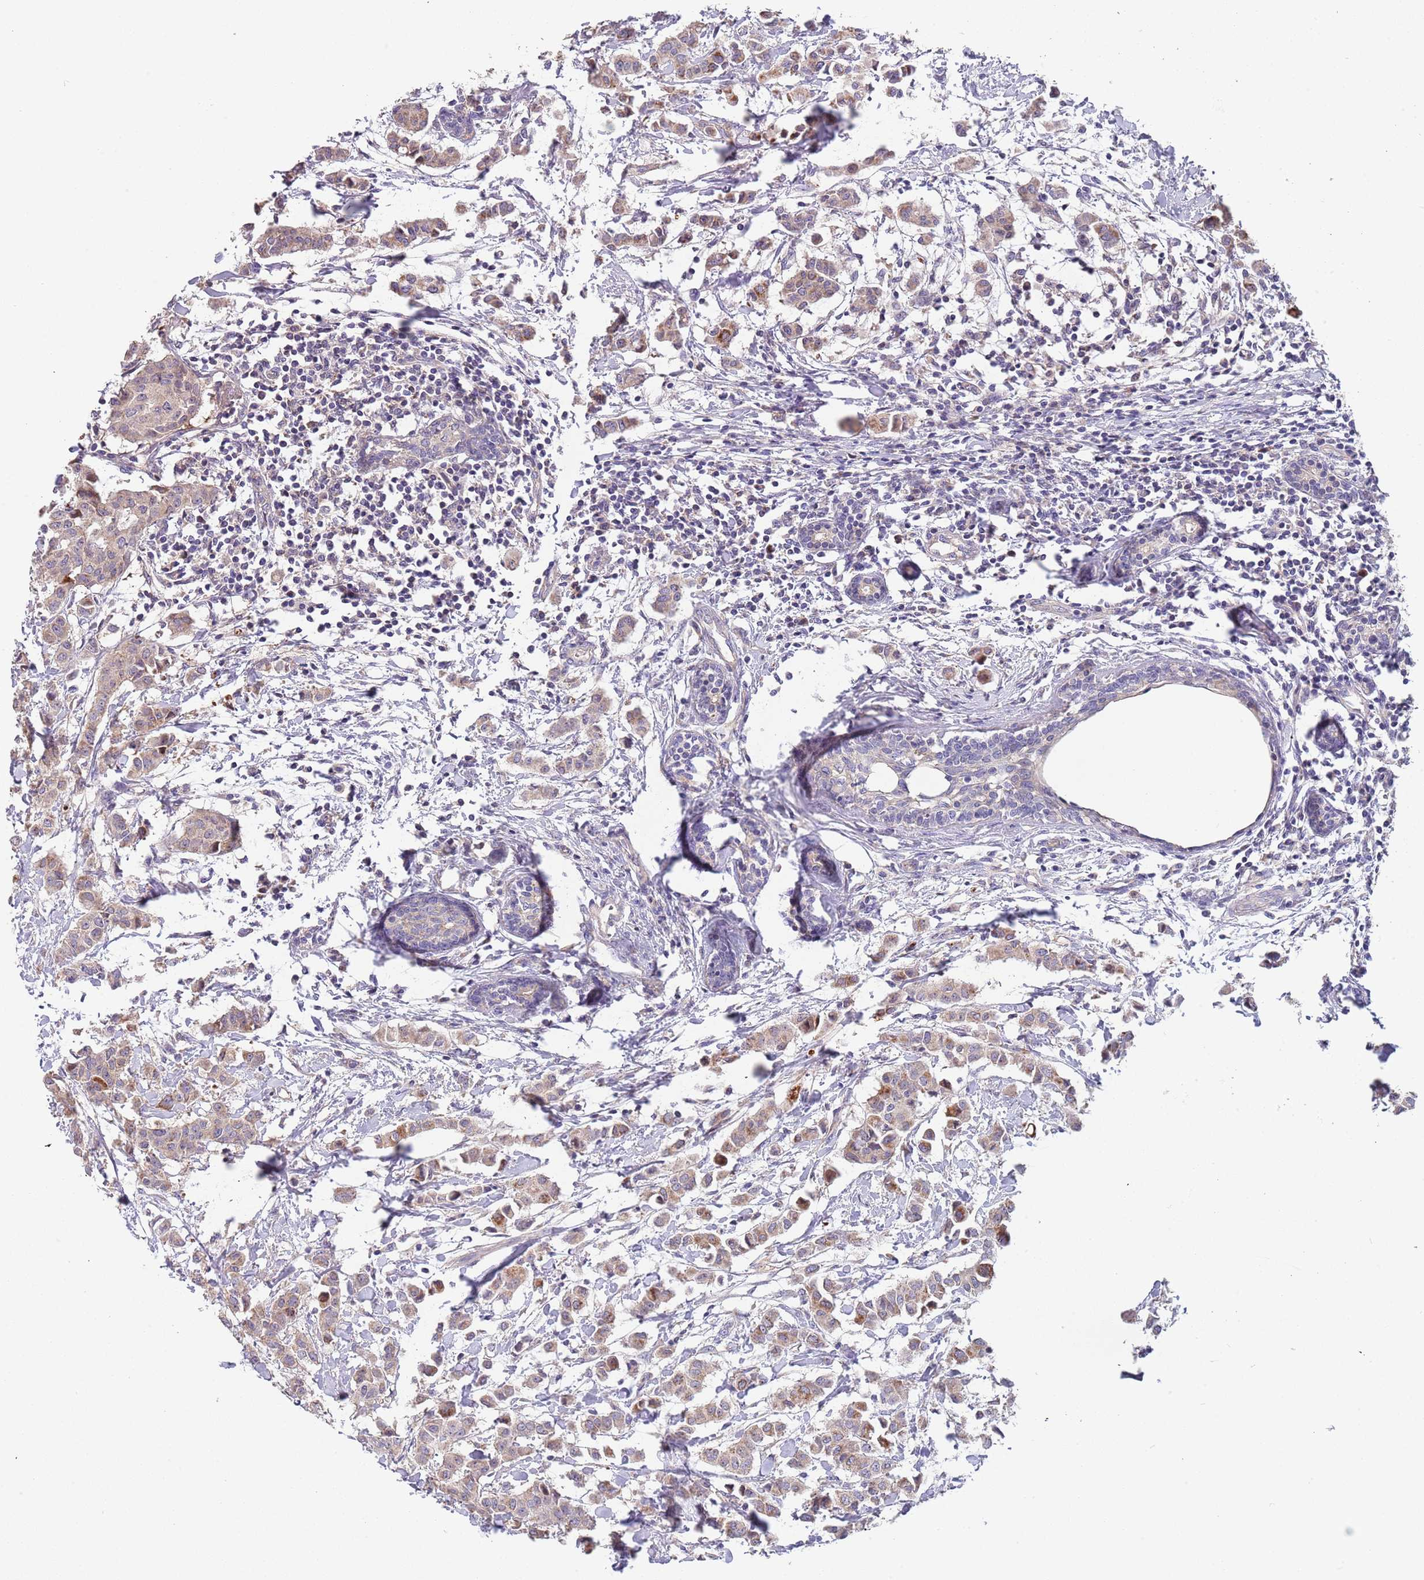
{"staining": {"intensity": "weak", "quantity": "<25%", "location": "cytoplasmic/membranous"}, "tissue": "breast cancer", "cell_type": "Tumor cells", "image_type": "cancer", "snomed": [{"axis": "morphology", "description": "Duct carcinoma"}, {"axis": "topography", "description": "Breast"}], "caption": "Immunohistochemistry micrograph of neoplastic tissue: breast cancer stained with DAB (3,3'-diaminobenzidine) demonstrates no significant protein expression in tumor cells. (DAB (3,3'-diaminobenzidine) immunohistochemistry, high magnification).", "gene": "ABCC10", "patient": {"sex": "female", "age": 40}}